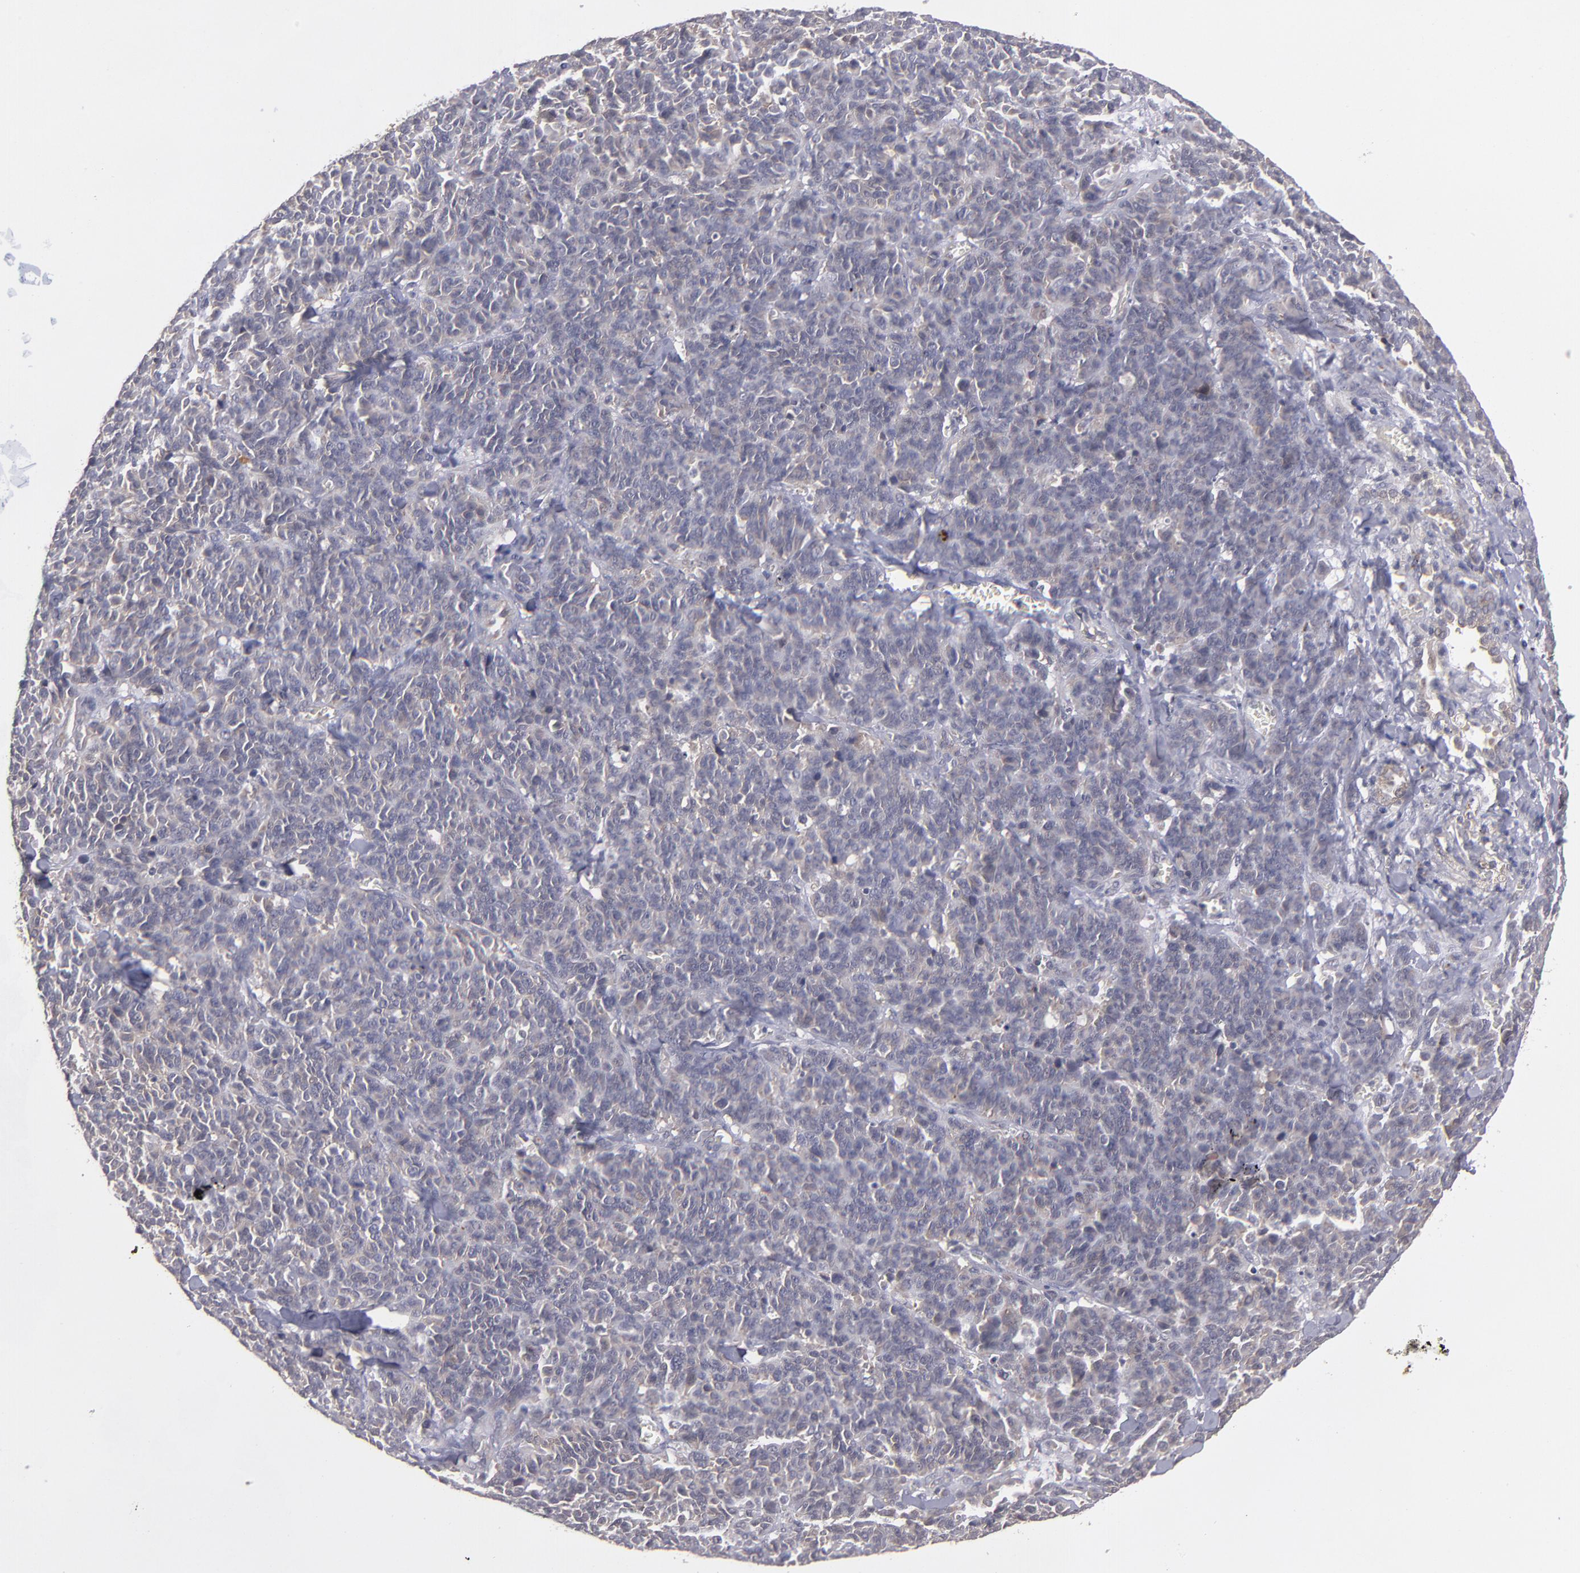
{"staining": {"intensity": "weak", "quantity": "25%-75%", "location": "cytoplasmic/membranous"}, "tissue": "lung cancer", "cell_type": "Tumor cells", "image_type": "cancer", "snomed": [{"axis": "morphology", "description": "Neoplasm, malignant, NOS"}, {"axis": "topography", "description": "Lung"}], "caption": "Lung malignant neoplasm stained with immunohistochemistry reveals weak cytoplasmic/membranous positivity in approximately 25%-75% of tumor cells. (DAB (3,3'-diaminobenzidine) IHC, brown staining for protein, blue staining for nuclei).", "gene": "CTSO", "patient": {"sex": "female", "age": 58}}